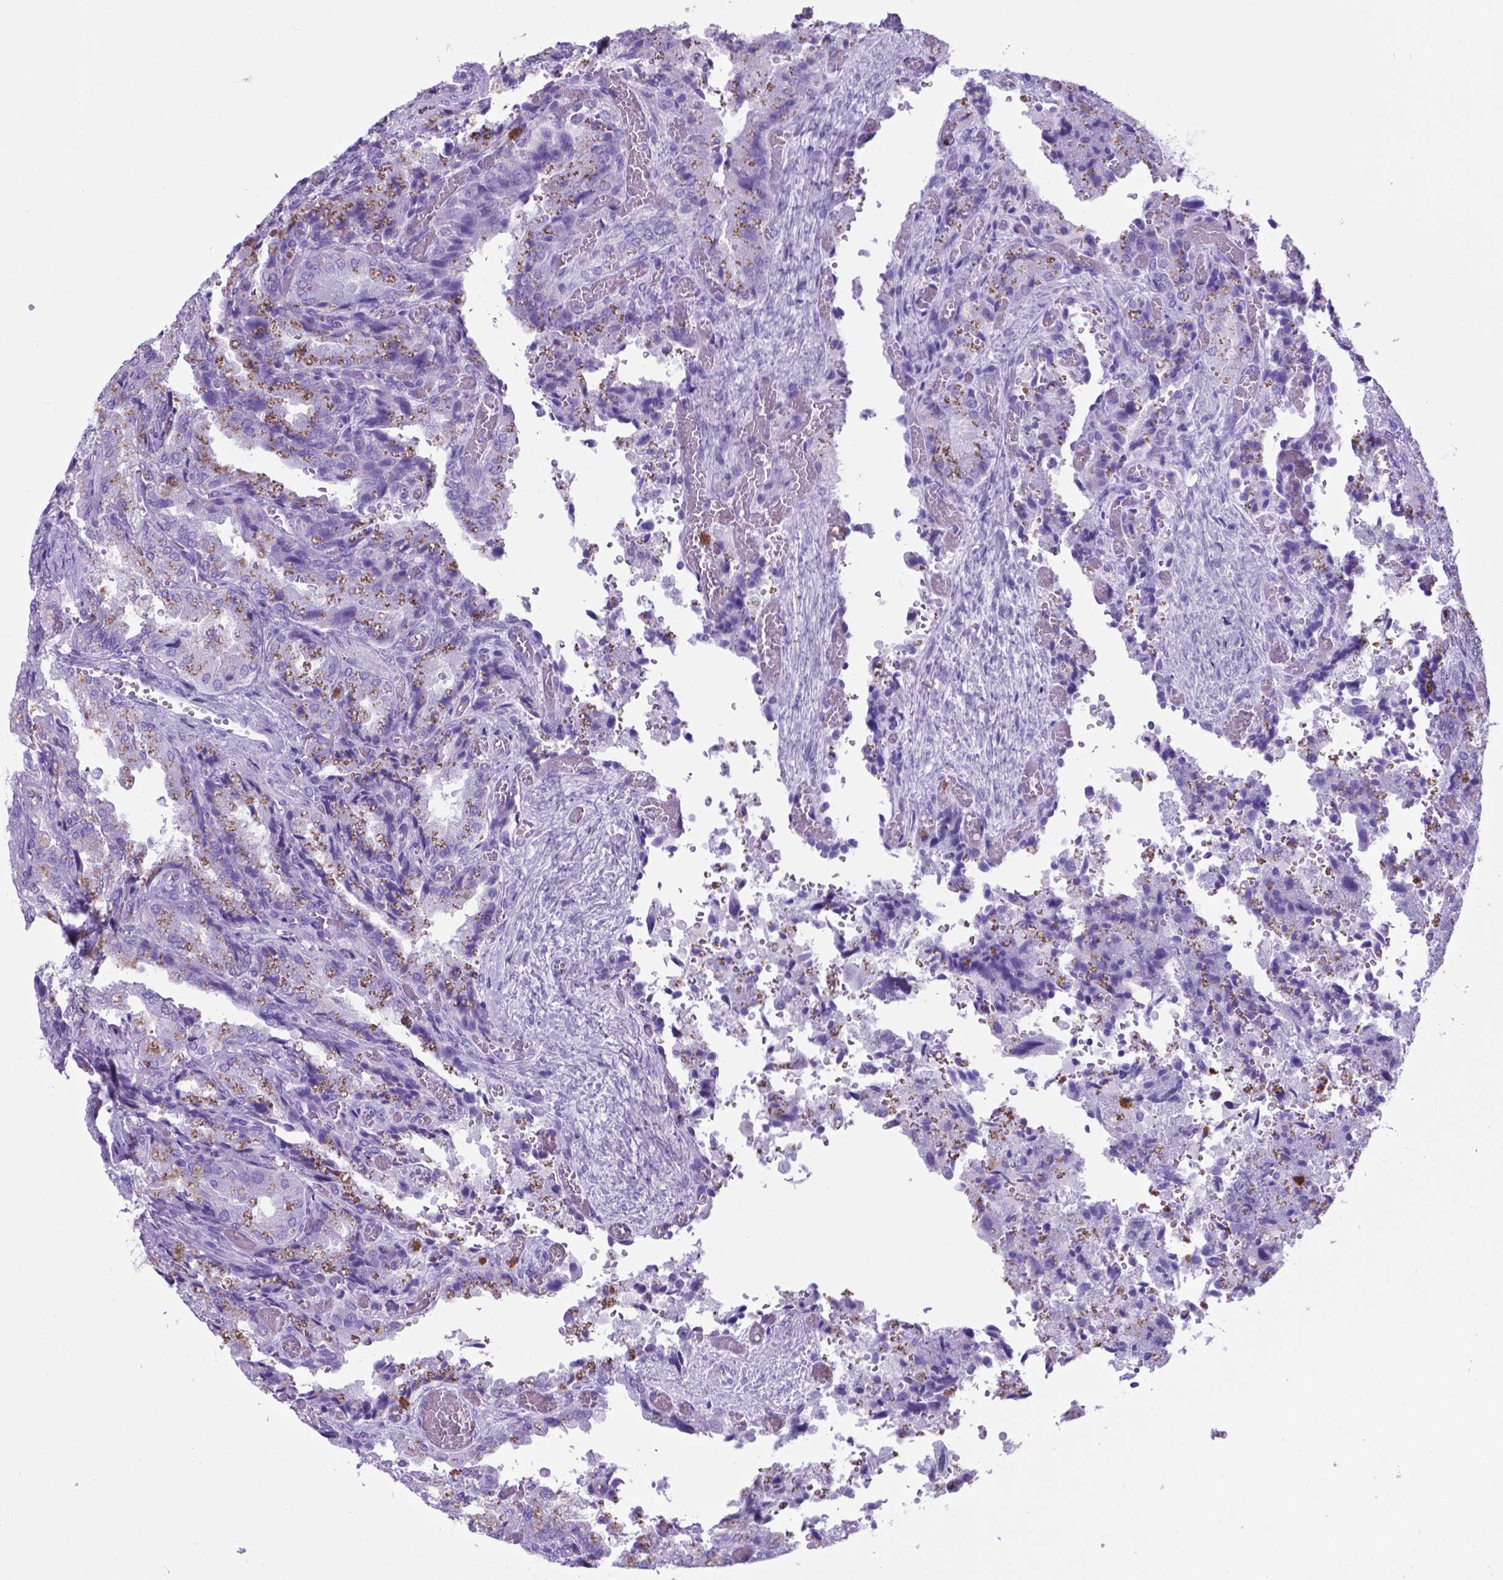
{"staining": {"intensity": "moderate", "quantity": "<25%", "location": "cytoplasmic/membranous"}, "tissue": "seminal vesicle", "cell_type": "Glandular cells", "image_type": "normal", "snomed": [{"axis": "morphology", "description": "Normal tissue, NOS"}, {"axis": "topography", "description": "Seminal veicle"}], "caption": "DAB (3,3'-diaminobenzidine) immunohistochemical staining of unremarkable seminal vesicle displays moderate cytoplasmic/membranous protein positivity in approximately <25% of glandular cells.", "gene": "LZTR1", "patient": {"sex": "male", "age": 57}}